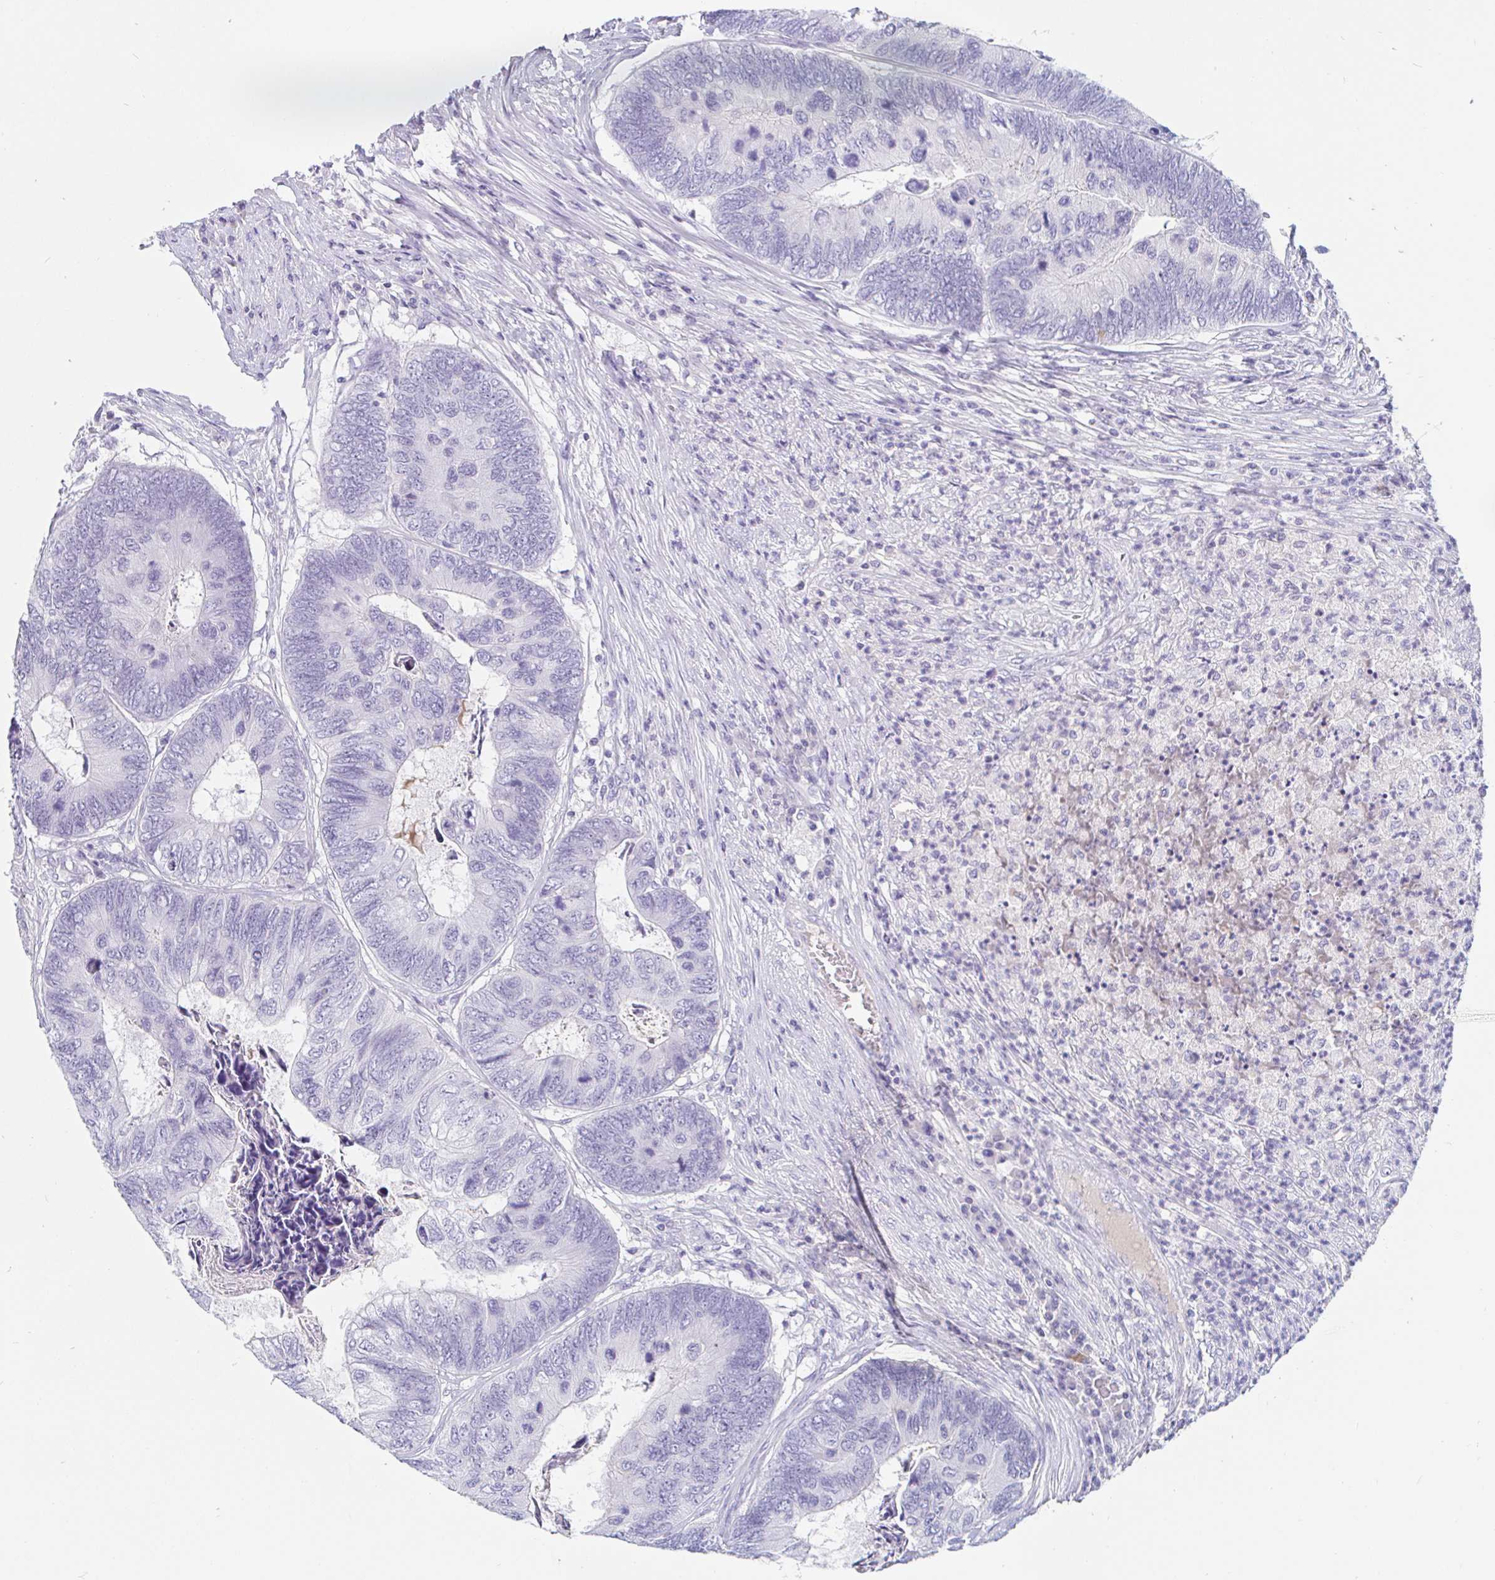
{"staining": {"intensity": "negative", "quantity": "none", "location": "none"}, "tissue": "colorectal cancer", "cell_type": "Tumor cells", "image_type": "cancer", "snomed": [{"axis": "morphology", "description": "Adenocarcinoma, NOS"}, {"axis": "topography", "description": "Colon"}], "caption": "Immunohistochemistry (IHC) photomicrograph of human adenocarcinoma (colorectal) stained for a protein (brown), which reveals no expression in tumor cells.", "gene": "TEX44", "patient": {"sex": "female", "age": 67}}